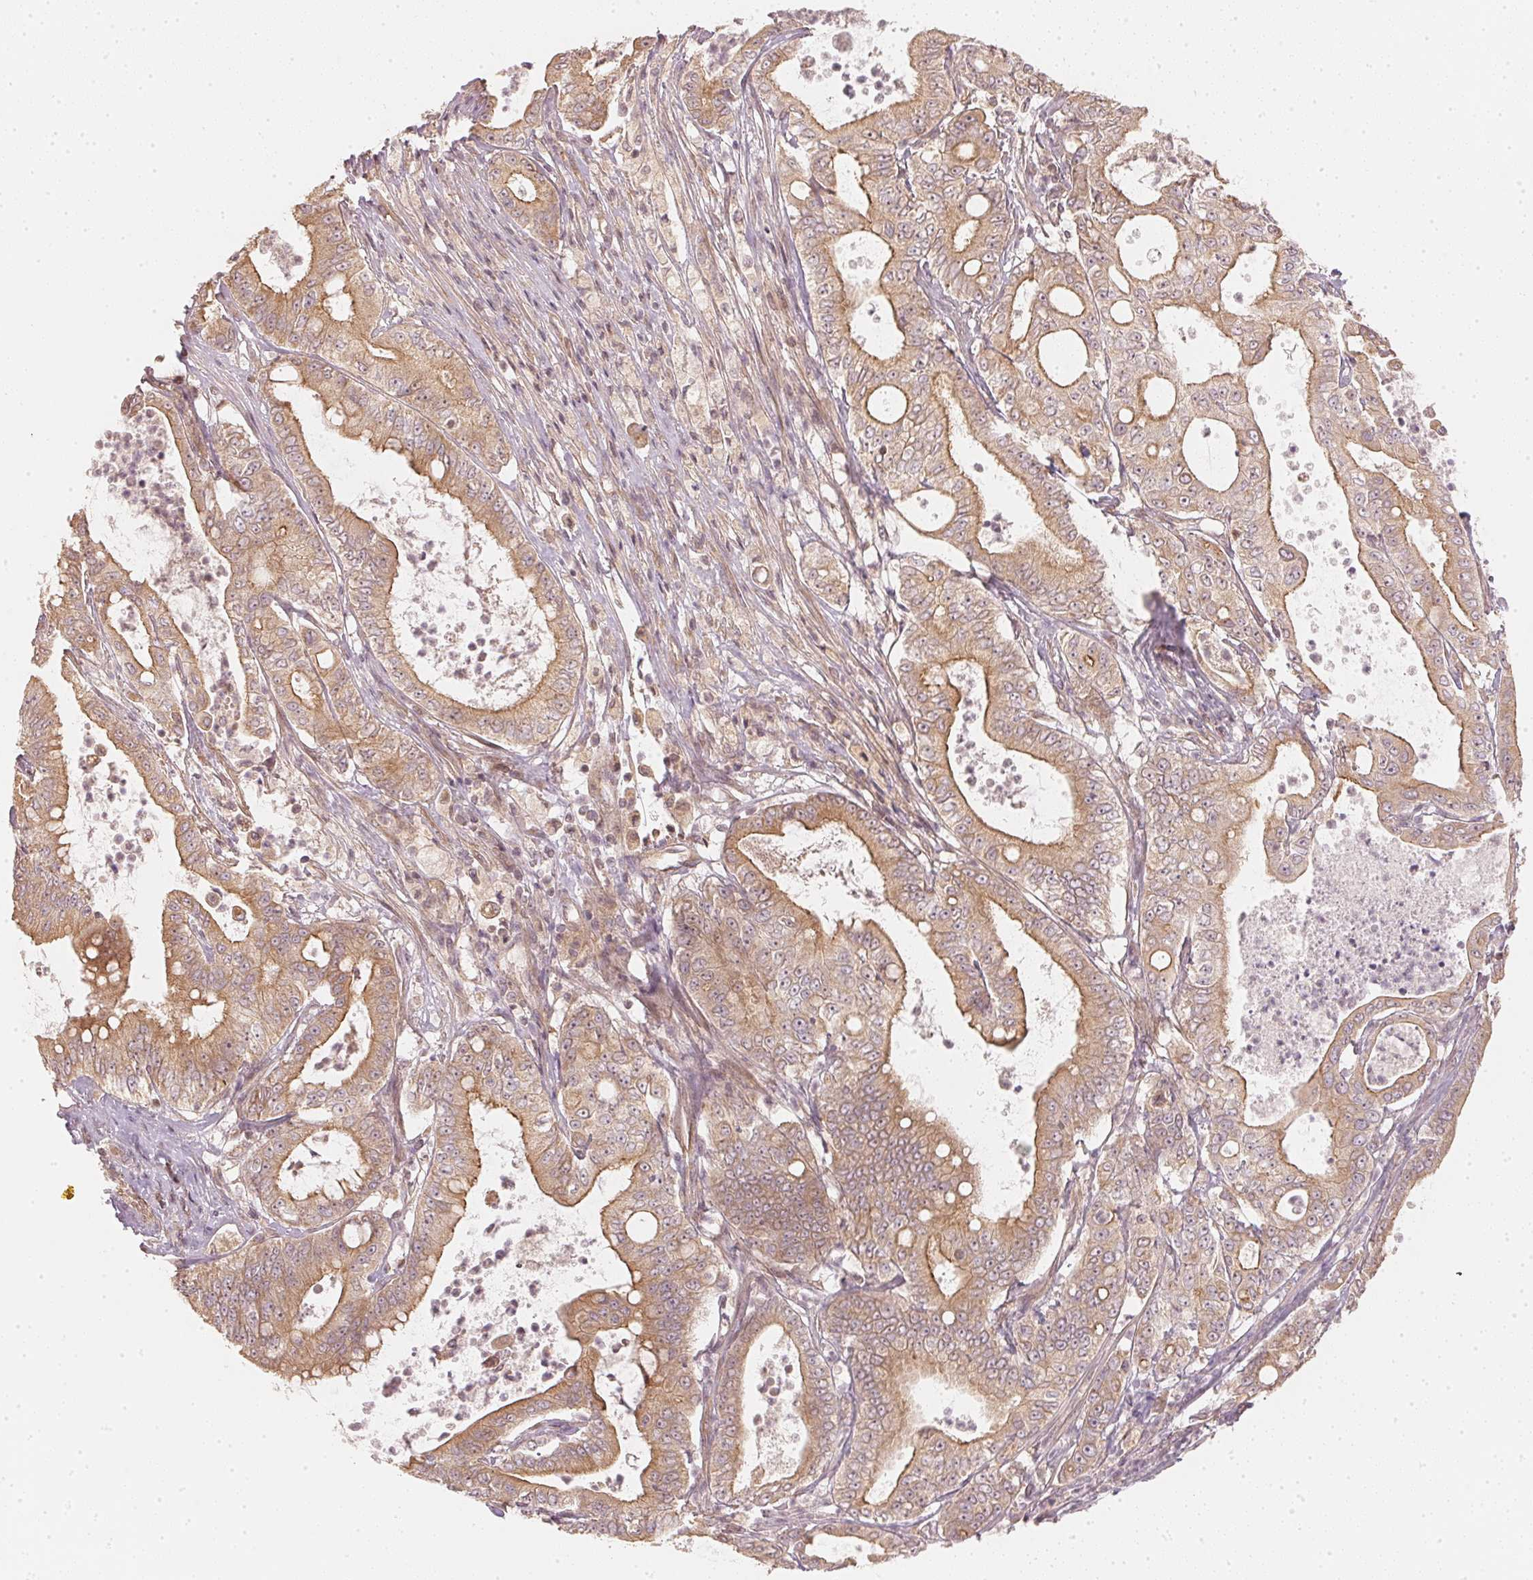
{"staining": {"intensity": "moderate", "quantity": ">75%", "location": "cytoplasmic/membranous"}, "tissue": "pancreatic cancer", "cell_type": "Tumor cells", "image_type": "cancer", "snomed": [{"axis": "morphology", "description": "Adenocarcinoma, NOS"}, {"axis": "topography", "description": "Pancreas"}], "caption": "Immunohistochemical staining of human pancreatic cancer (adenocarcinoma) displays medium levels of moderate cytoplasmic/membranous expression in about >75% of tumor cells.", "gene": "WDR54", "patient": {"sex": "male", "age": 71}}